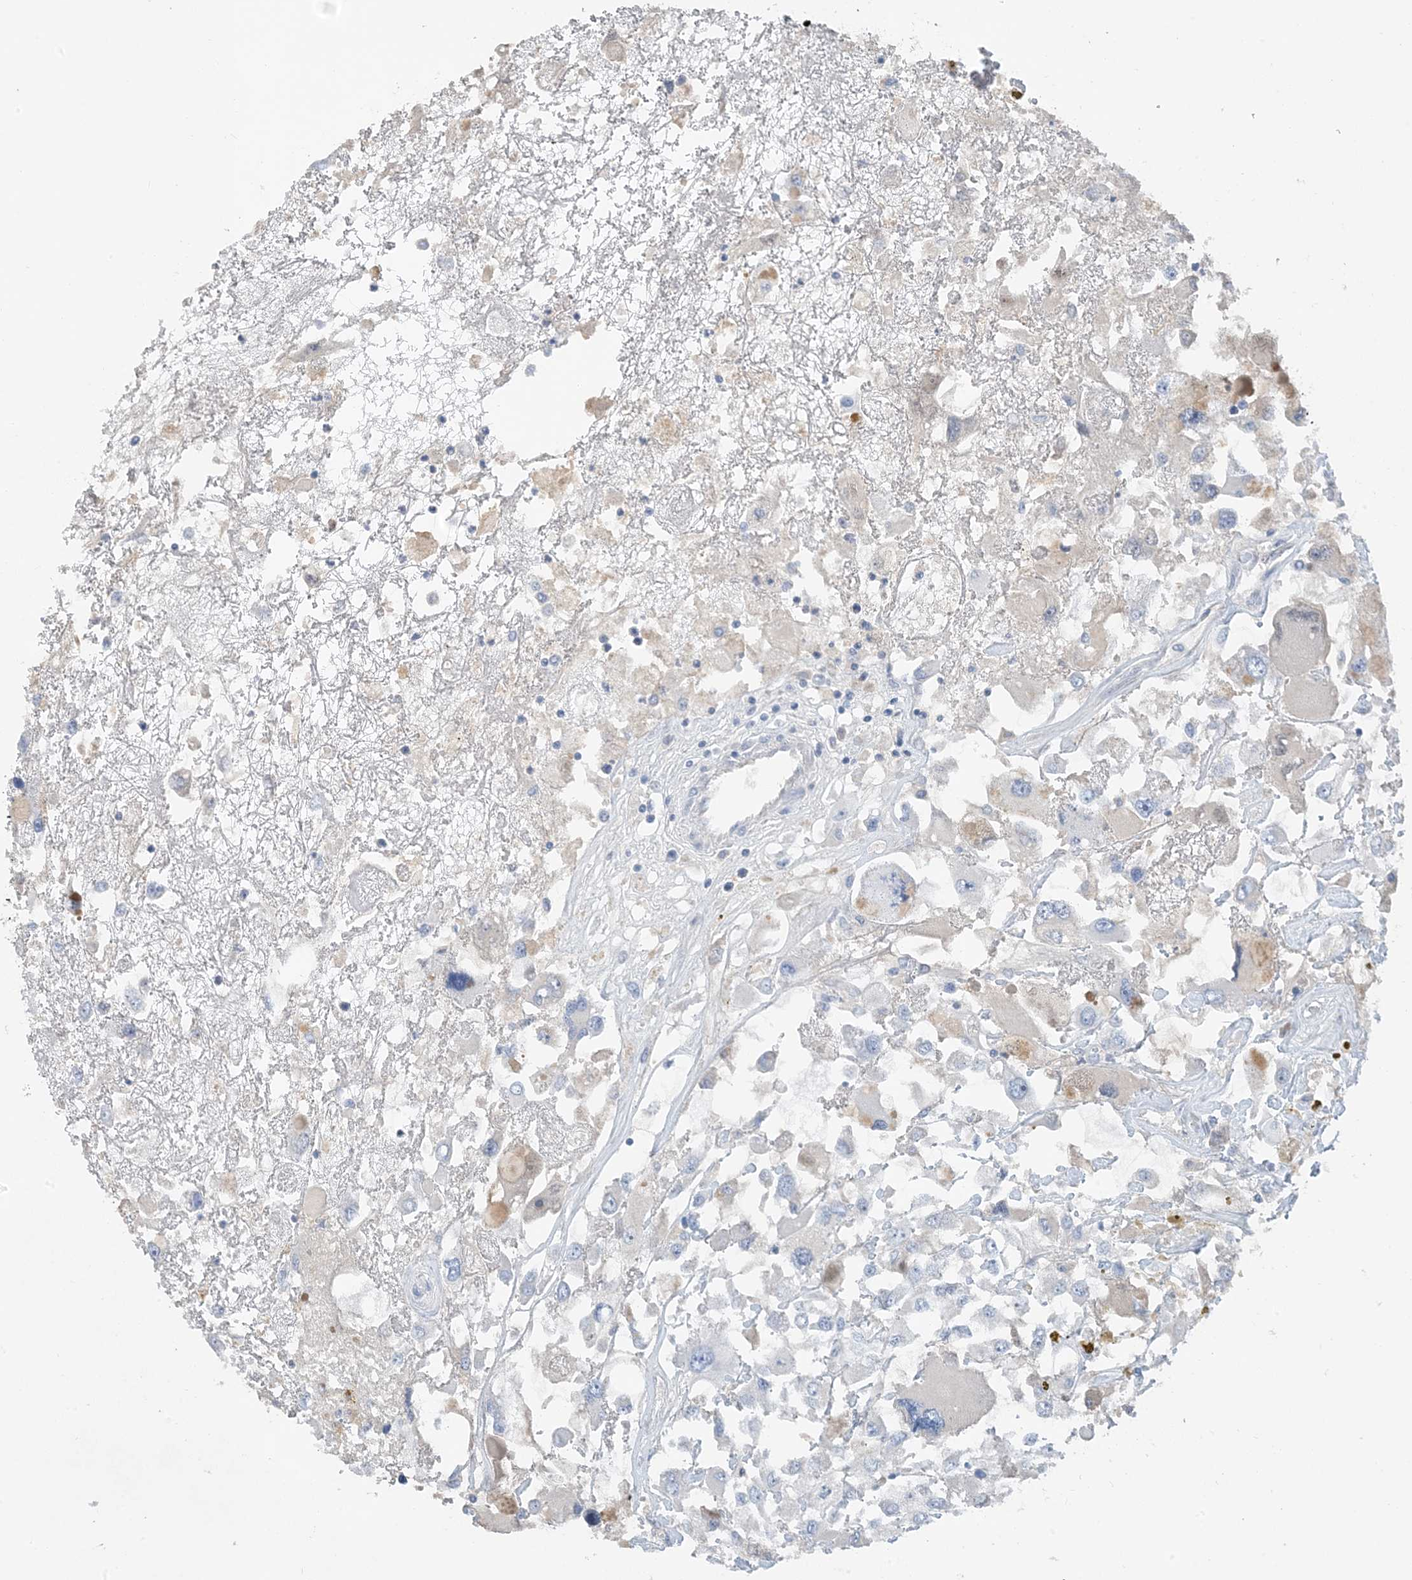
{"staining": {"intensity": "negative", "quantity": "none", "location": "none"}, "tissue": "renal cancer", "cell_type": "Tumor cells", "image_type": "cancer", "snomed": [{"axis": "morphology", "description": "Adenocarcinoma, NOS"}, {"axis": "topography", "description": "Kidney"}], "caption": "Immunohistochemistry image of neoplastic tissue: renal cancer (adenocarcinoma) stained with DAB displays no significant protein staining in tumor cells.", "gene": "CTRL", "patient": {"sex": "female", "age": 52}}